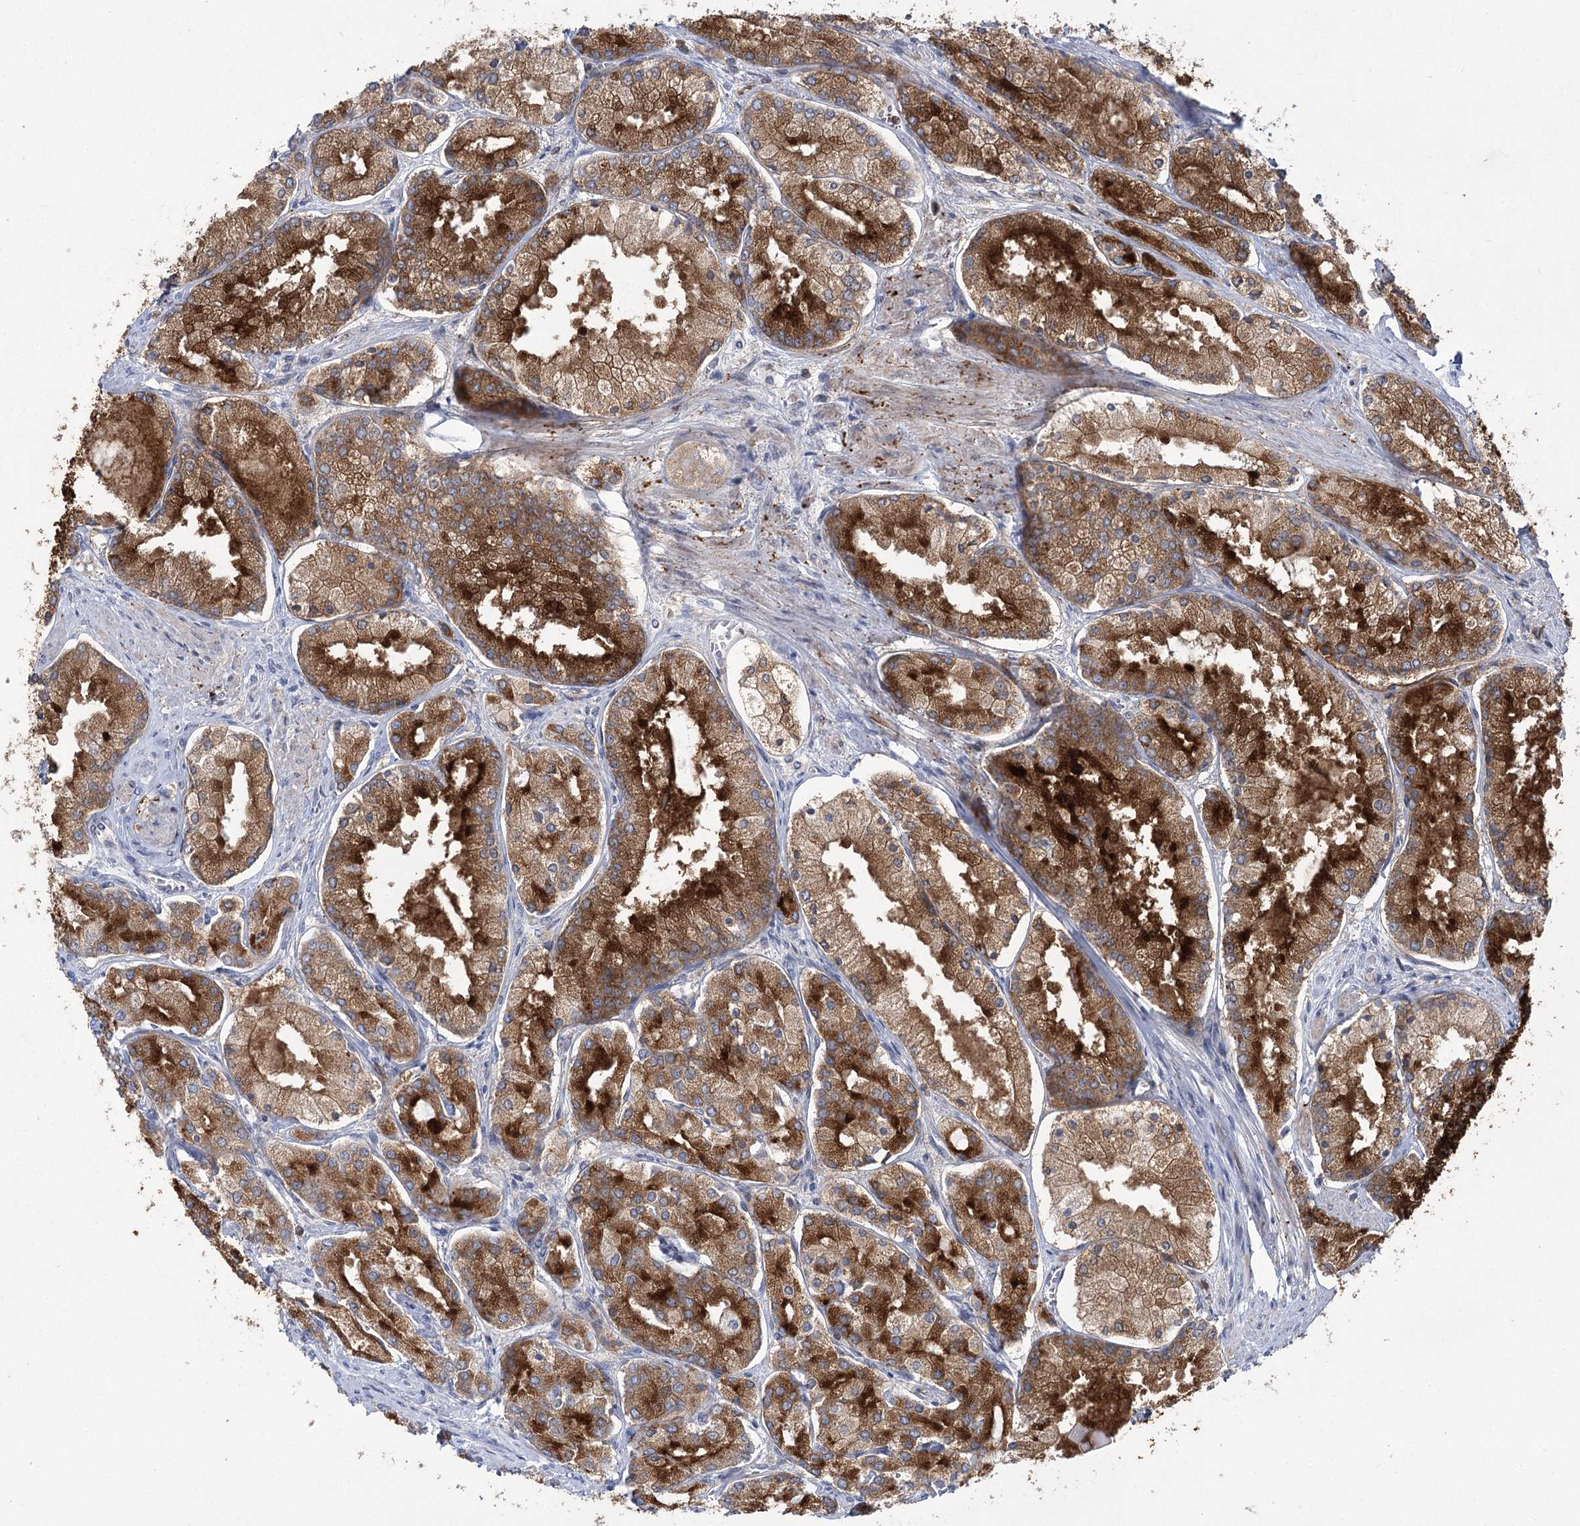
{"staining": {"intensity": "strong", "quantity": ">75%", "location": "cytoplasmic/membranous"}, "tissue": "prostate cancer", "cell_type": "Tumor cells", "image_type": "cancer", "snomed": [{"axis": "morphology", "description": "Adenocarcinoma, Low grade"}, {"axis": "topography", "description": "Prostate"}], "caption": "Brown immunohistochemical staining in human prostate cancer demonstrates strong cytoplasmic/membranous expression in about >75% of tumor cells. The staining was performed using DAB to visualize the protein expression in brown, while the nuclei were stained in blue with hematoxylin (Magnification: 20x).", "gene": "SYTL1", "patient": {"sex": "male", "age": 74}}